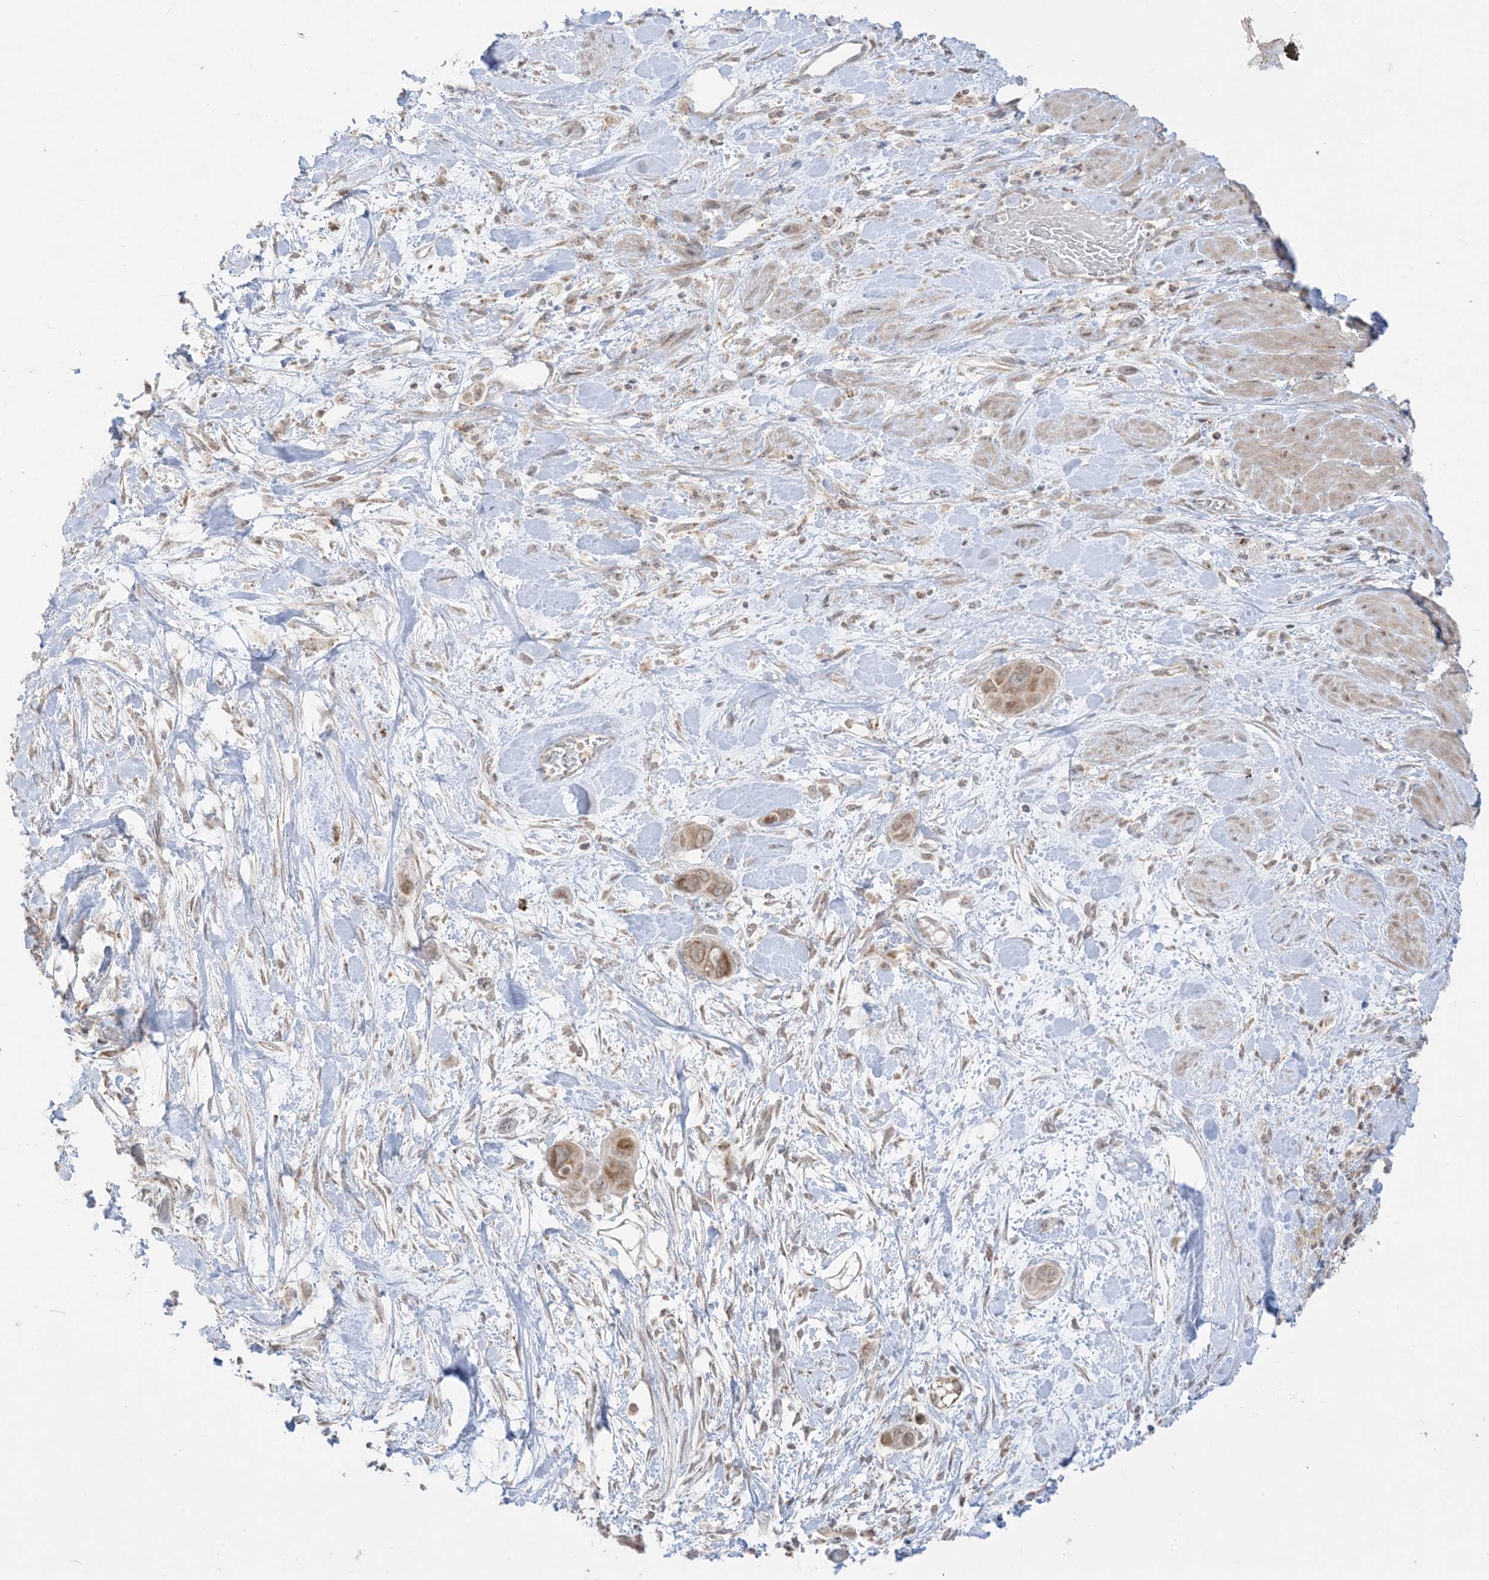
{"staining": {"intensity": "weak", "quantity": ">75%", "location": "cytoplasmic/membranous"}, "tissue": "pancreatic cancer", "cell_type": "Tumor cells", "image_type": "cancer", "snomed": [{"axis": "morphology", "description": "Adenocarcinoma, NOS"}, {"axis": "topography", "description": "Pancreas"}], "caption": "Immunohistochemical staining of human pancreatic cancer displays low levels of weak cytoplasmic/membranous expression in approximately >75% of tumor cells.", "gene": "KANSL3", "patient": {"sex": "male", "age": 68}}